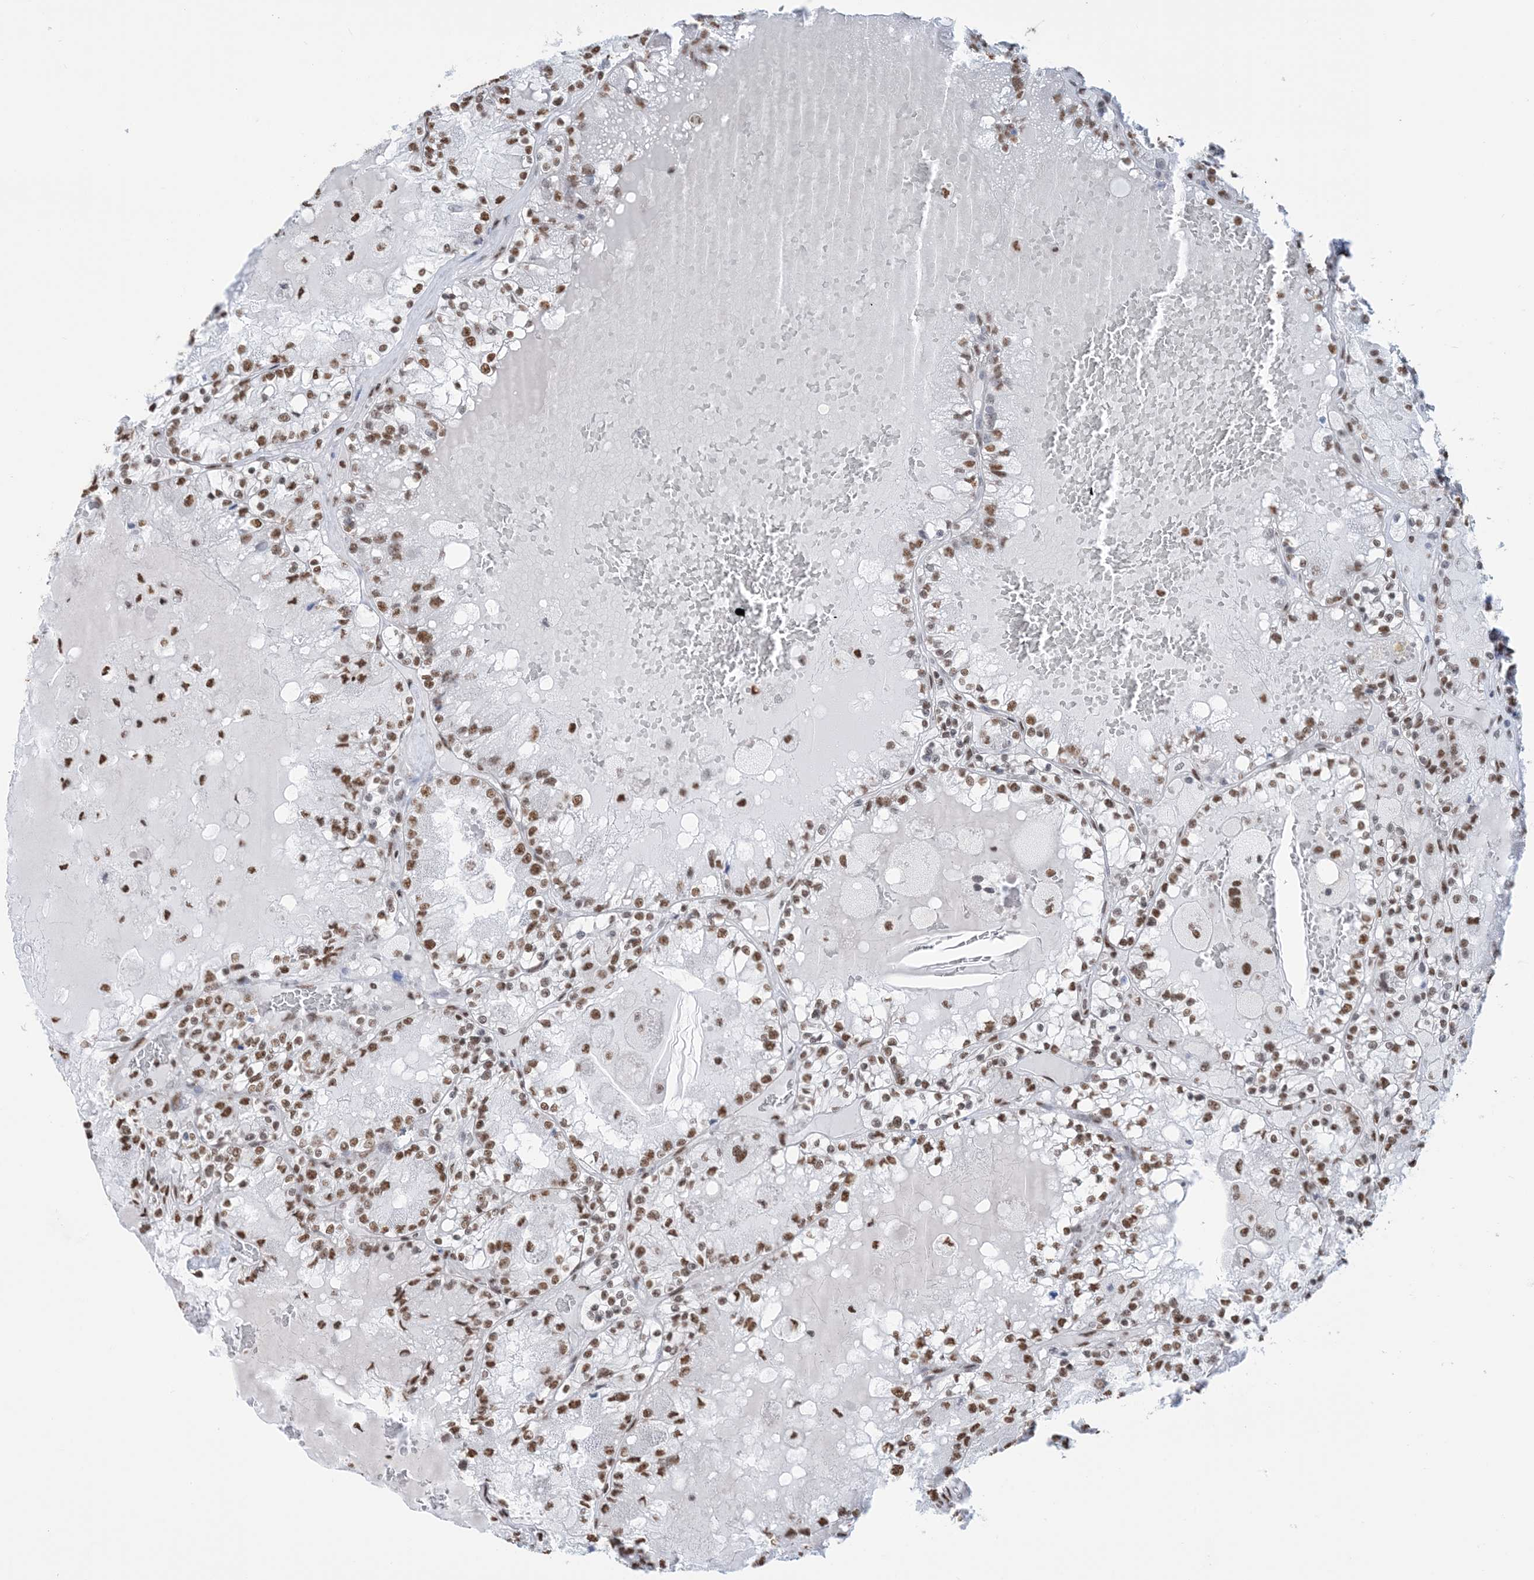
{"staining": {"intensity": "moderate", "quantity": ">75%", "location": "nuclear"}, "tissue": "renal cancer", "cell_type": "Tumor cells", "image_type": "cancer", "snomed": [{"axis": "morphology", "description": "Adenocarcinoma, NOS"}, {"axis": "topography", "description": "Kidney"}], "caption": "IHC of renal adenocarcinoma displays medium levels of moderate nuclear staining in approximately >75% of tumor cells.", "gene": "ZNF792", "patient": {"sex": "female", "age": 56}}